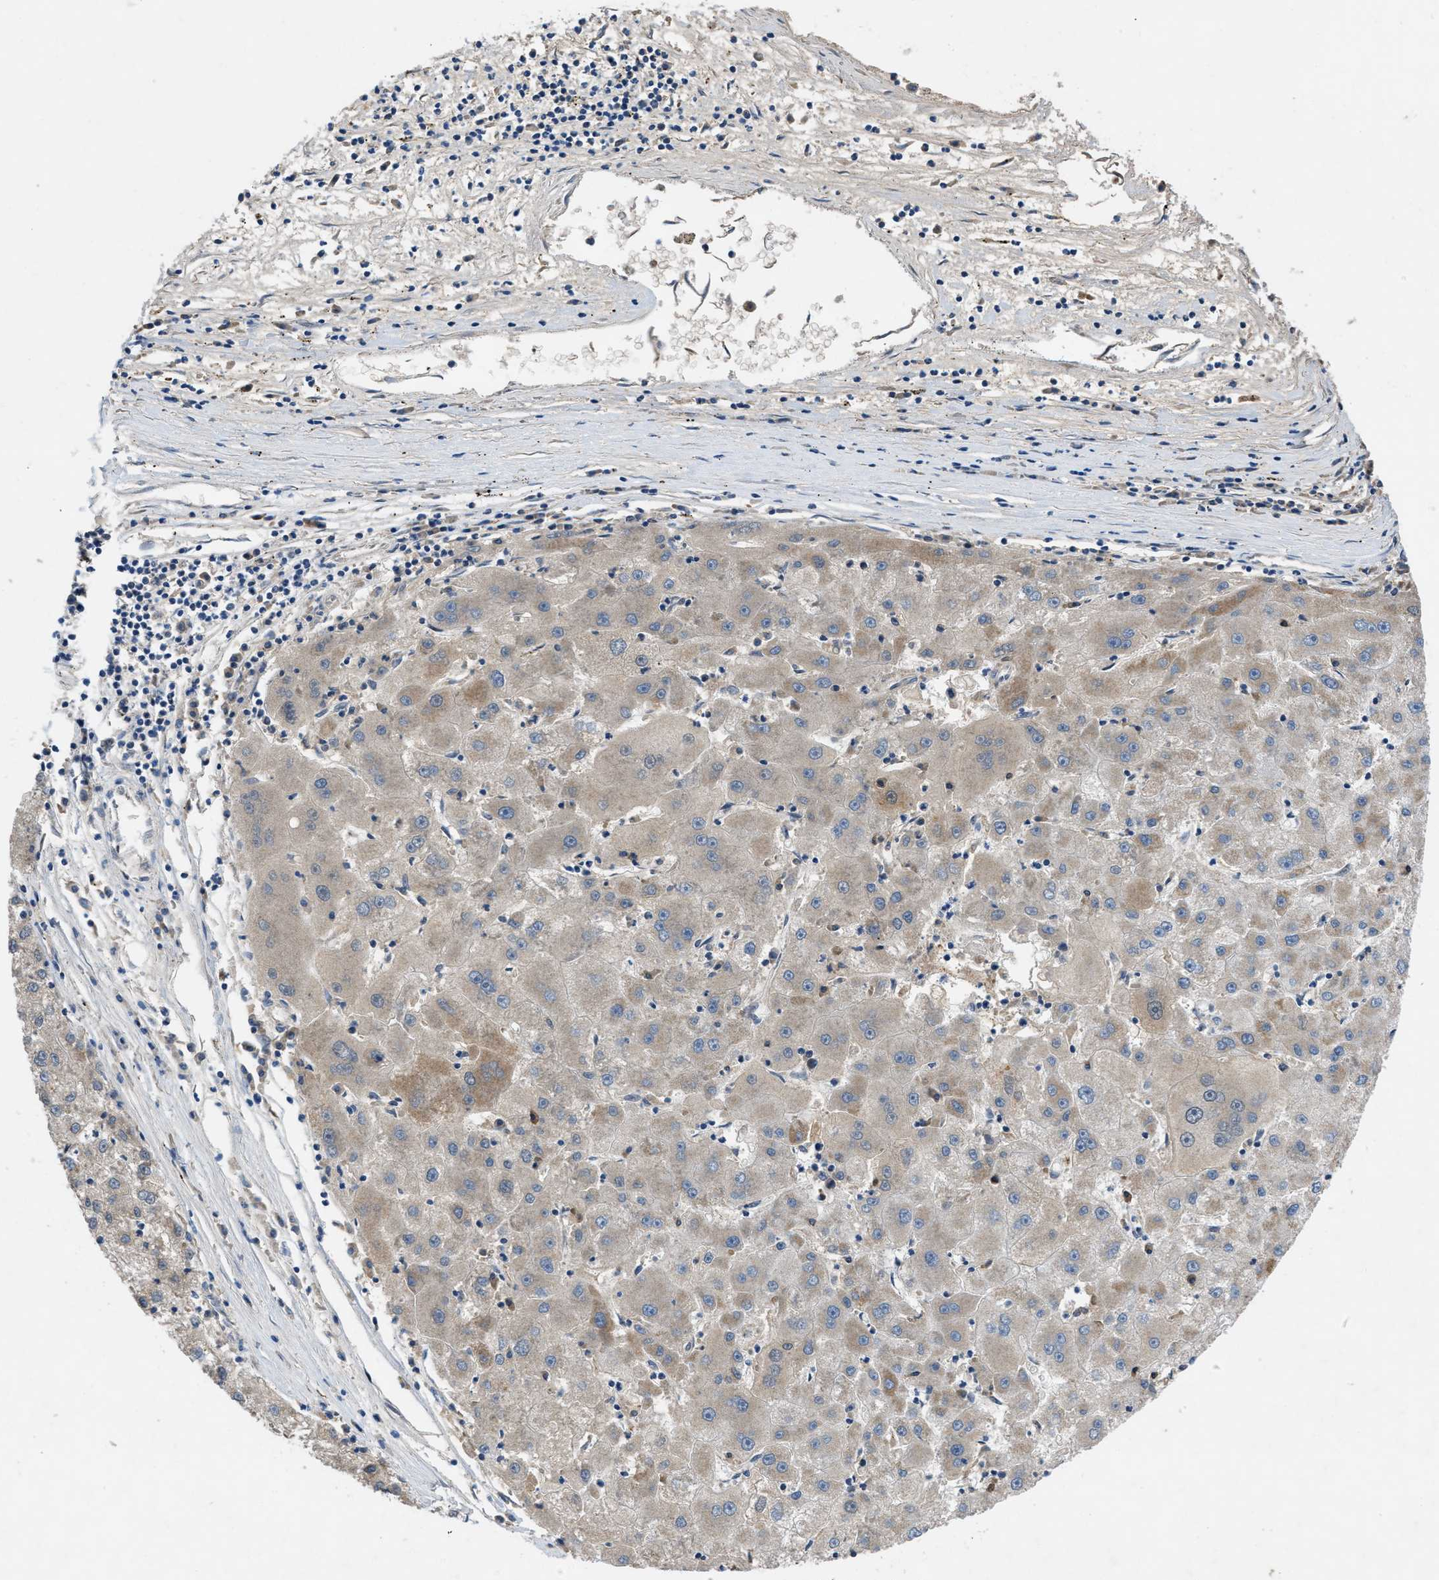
{"staining": {"intensity": "weak", "quantity": ">75%", "location": "cytoplasmic/membranous"}, "tissue": "liver cancer", "cell_type": "Tumor cells", "image_type": "cancer", "snomed": [{"axis": "morphology", "description": "Carcinoma, Hepatocellular, NOS"}, {"axis": "topography", "description": "Liver"}], "caption": "Brown immunohistochemical staining in hepatocellular carcinoma (liver) displays weak cytoplasmic/membranous positivity in about >75% of tumor cells.", "gene": "PNKD", "patient": {"sex": "male", "age": 72}}